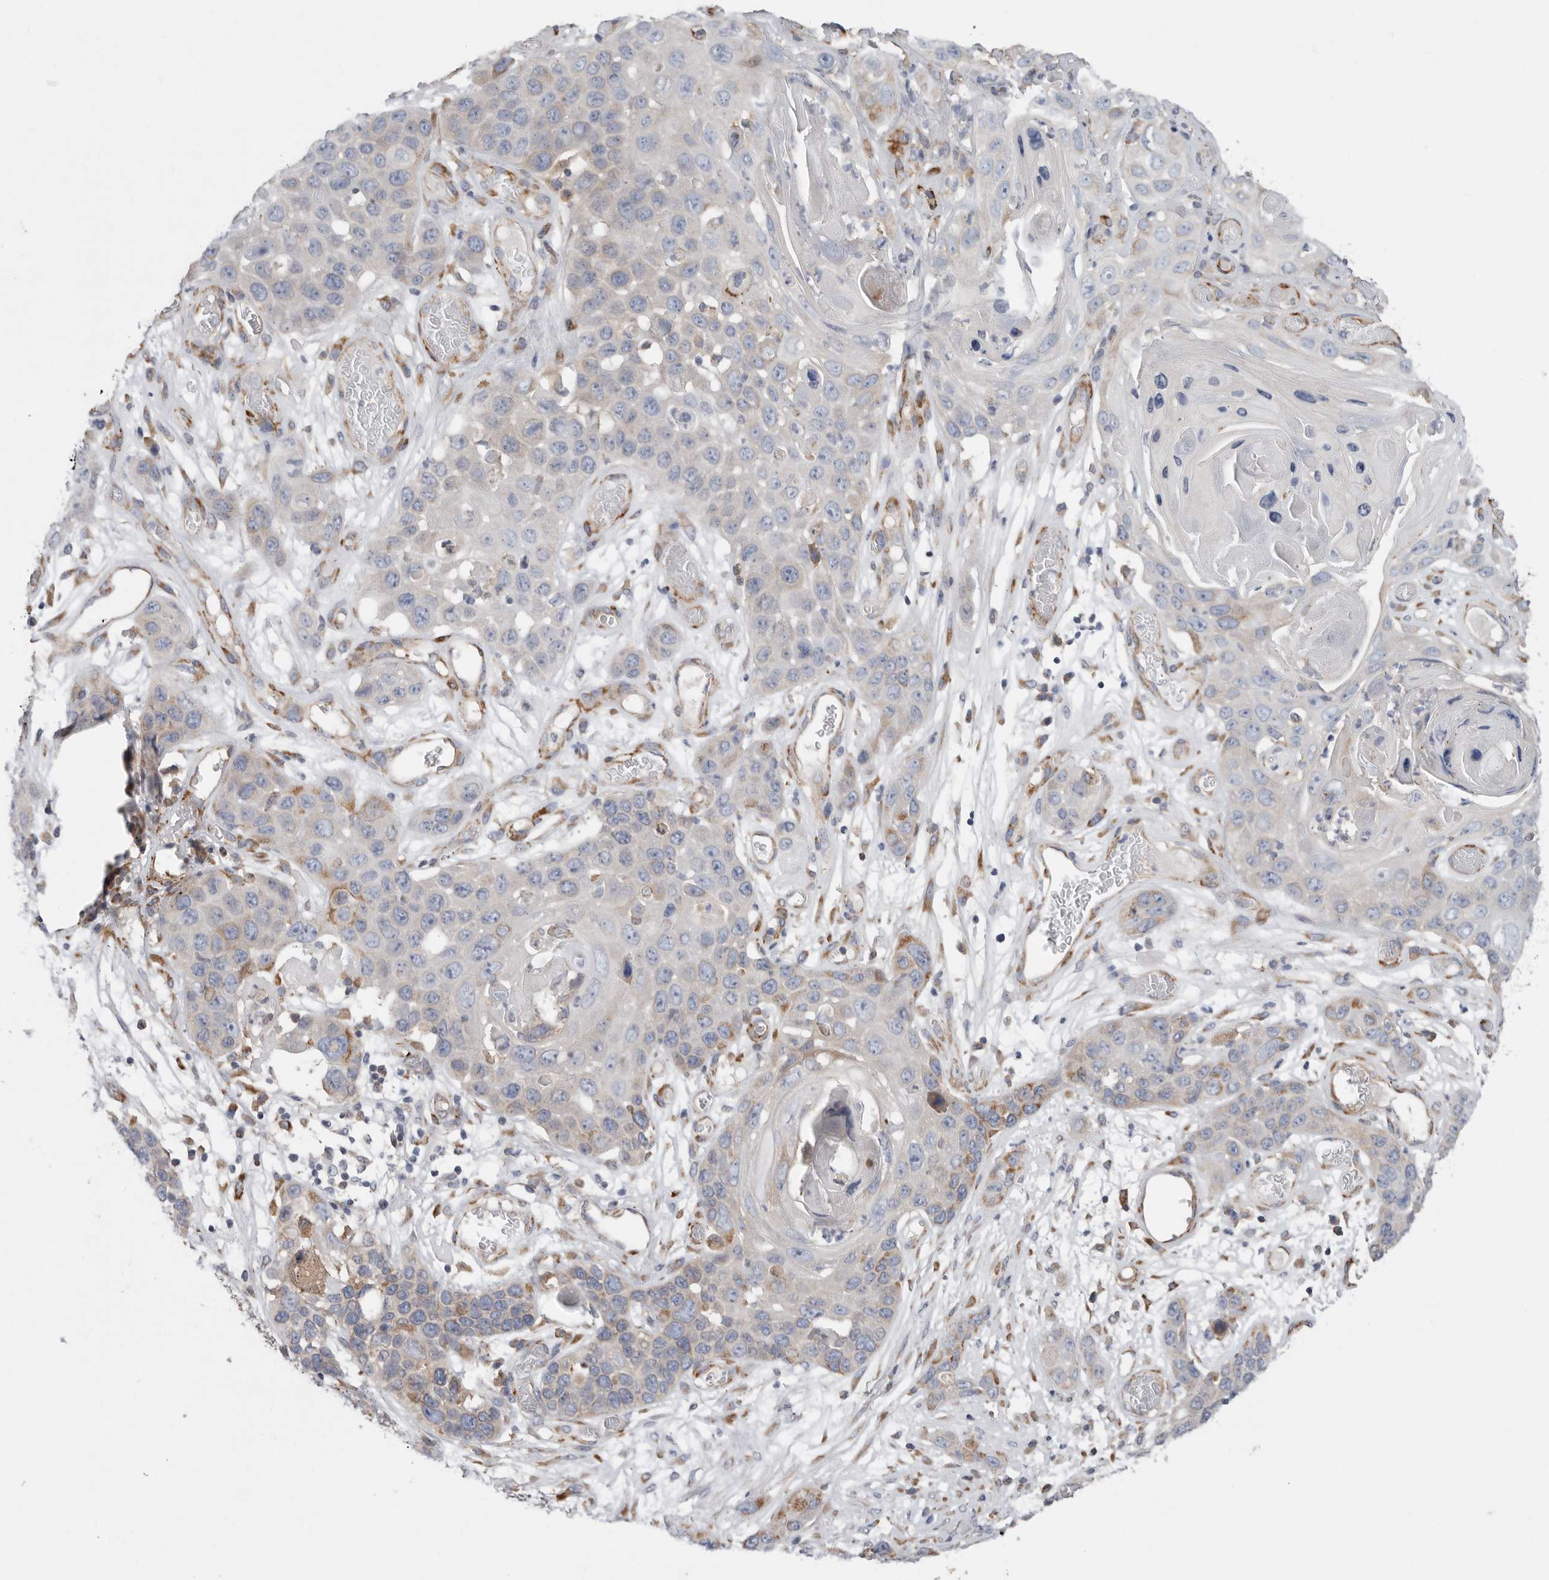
{"staining": {"intensity": "moderate", "quantity": "<25%", "location": "cytoplasmic/membranous"}, "tissue": "skin cancer", "cell_type": "Tumor cells", "image_type": "cancer", "snomed": [{"axis": "morphology", "description": "Squamous cell carcinoma, NOS"}, {"axis": "topography", "description": "Skin"}], "caption": "This is an image of immunohistochemistry (IHC) staining of skin cancer, which shows moderate staining in the cytoplasmic/membranous of tumor cells.", "gene": "GANAB", "patient": {"sex": "male", "age": 55}}